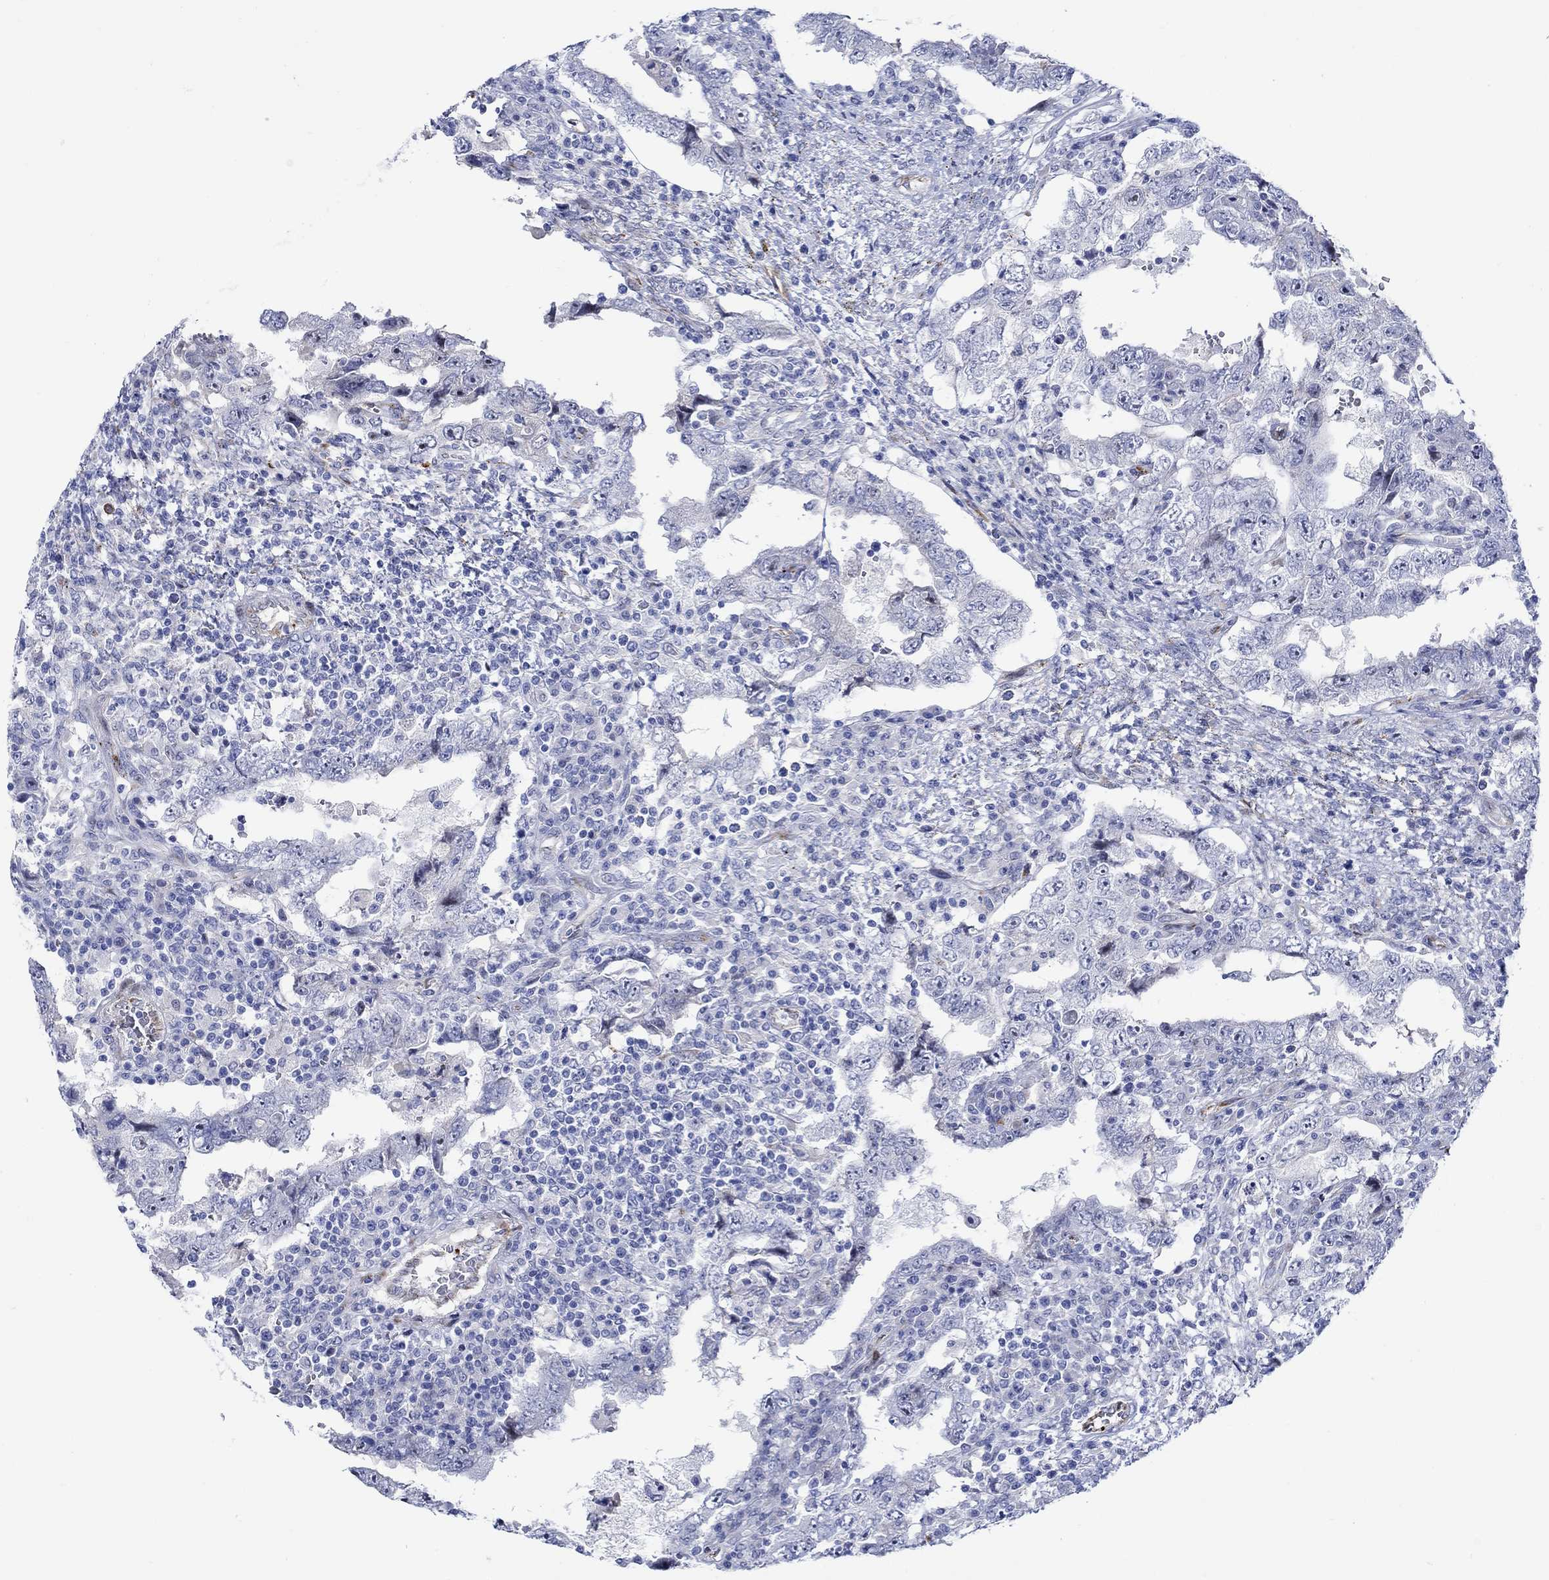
{"staining": {"intensity": "negative", "quantity": "none", "location": "none"}, "tissue": "testis cancer", "cell_type": "Tumor cells", "image_type": "cancer", "snomed": [{"axis": "morphology", "description": "Carcinoma, Embryonal, NOS"}, {"axis": "topography", "description": "Testis"}], "caption": "DAB (3,3'-diaminobenzidine) immunohistochemical staining of testis embryonal carcinoma shows no significant expression in tumor cells.", "gene": "KSR2", "patient": {"sex": "male", "age": 26}}